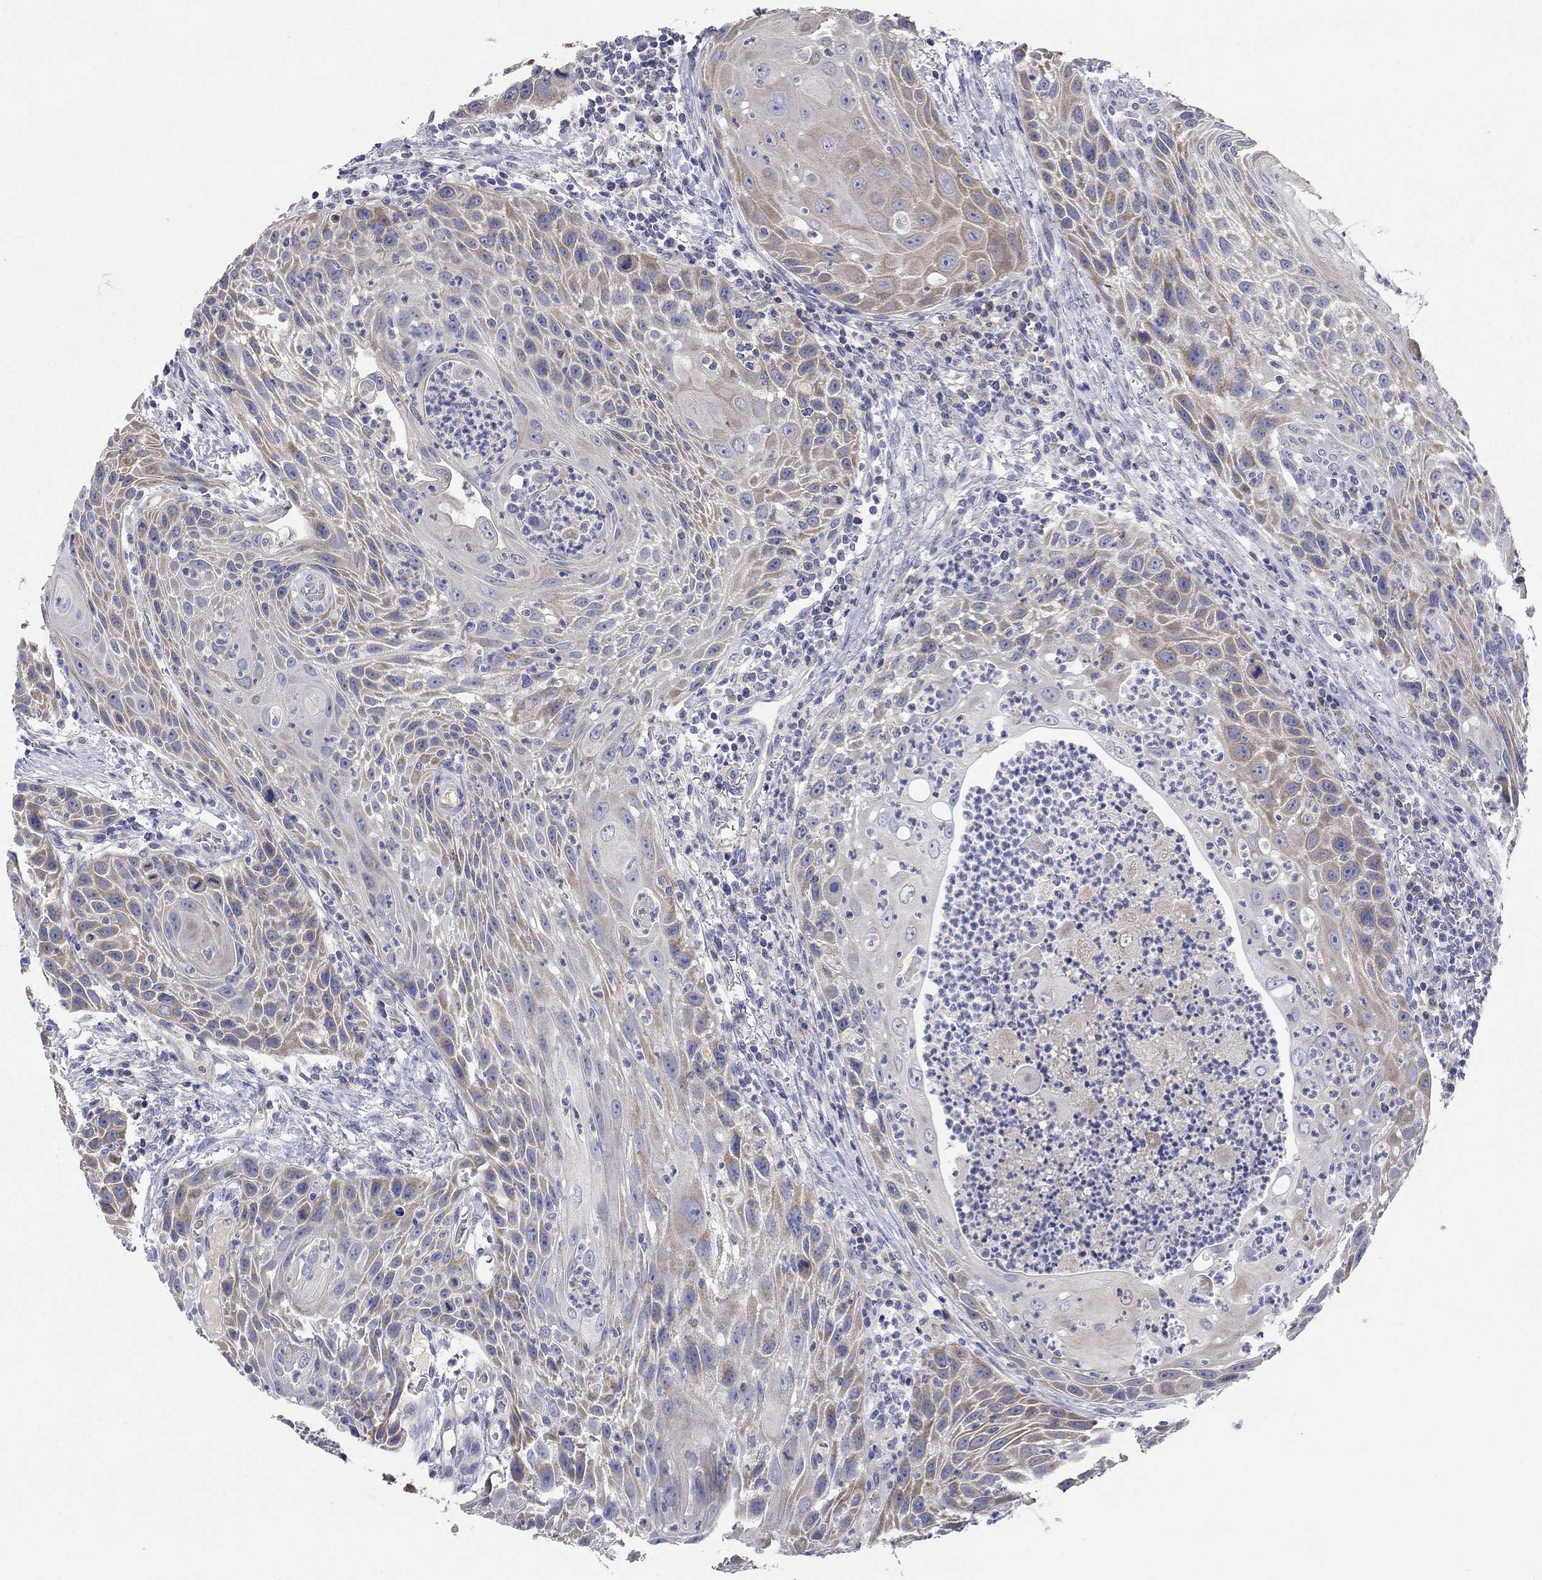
{"staining": {"intensity": "moderate", "quantity": "25%-75%", "location": "cytoplasmic/membranous"}, "tissue": "head and neck cancer", "cell_type": "Tumor cells", "image_type": "cancer", "snomed": [{"axis": "morphology", "description": "Squamous cell carcinoma, NOS"}, {"axis": "topography", "description": "Head-Neck"}], "caption": "The histopathology image demonstrates a brown stain indicating the presence of a protein in the cytoplasmic/membranous of tumor cells in head and neck squamous cell carcinoma.", "gene": "RCAN1", "patient": {"sex": "male", "age": 69}}